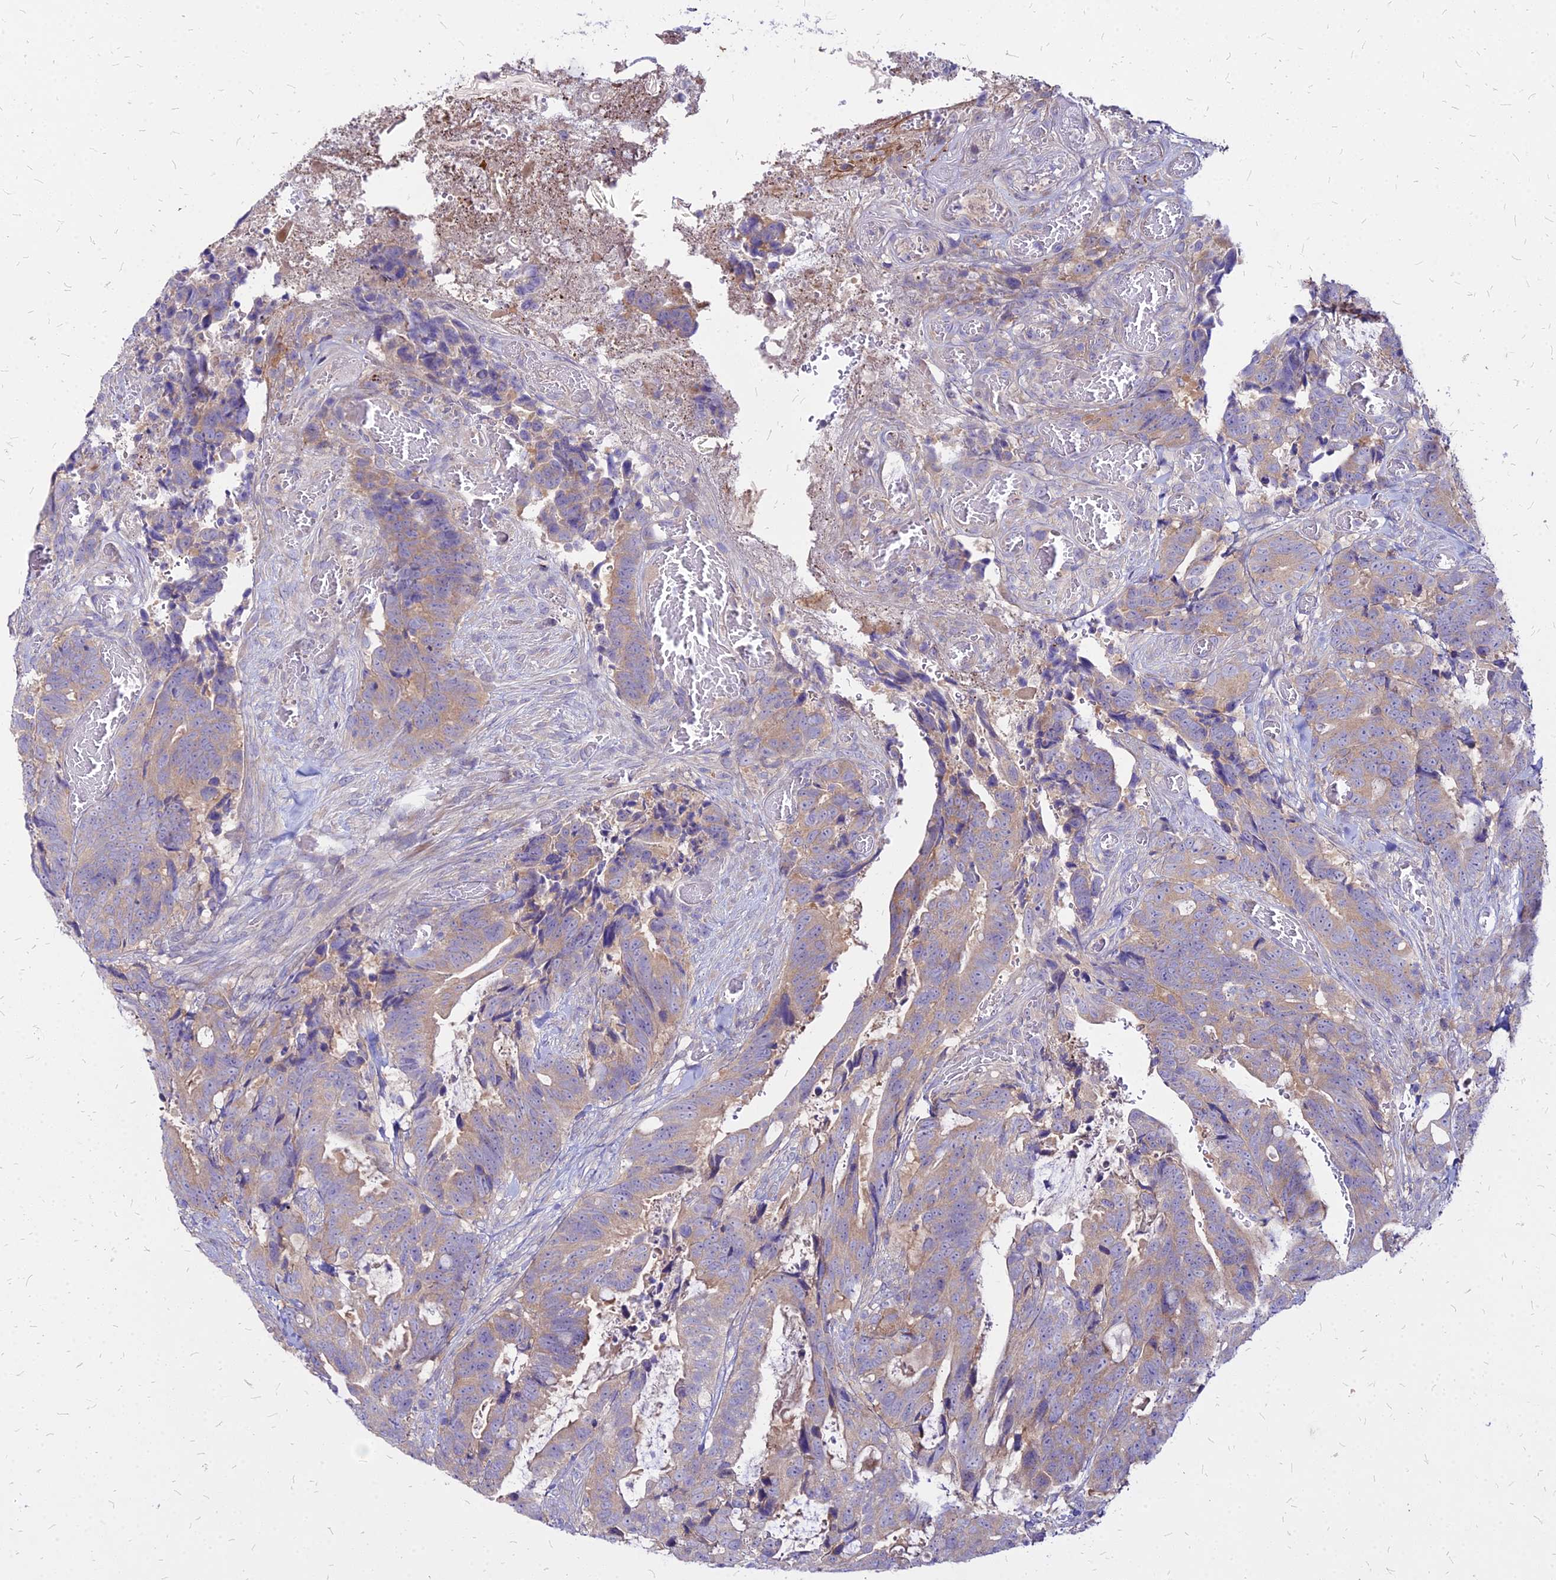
{"staining": {"intensity": "weak", "quantity": ">75%", "location": "cytoplasmic/membranous"}, "tissue": "colorectal cancer", "cell_type": "Tumor cells", "image_type": "cancer", "snomed": [{"axis": "morphology", "description": "Adenocarcinoma, NOS"}, {"axis": "topography", "description": "Colon"}], "caption": "Colorectal cancer tissue exhibits weak cytoplasmic/membranous positivity in approximately >75% of tumor cells Immunohistochemistry (ihc) stains the protein of interest in brown and the nuclei are stained blue.", "gene": "COMMD10", "patient": {"sex": "female", "age": 82}}